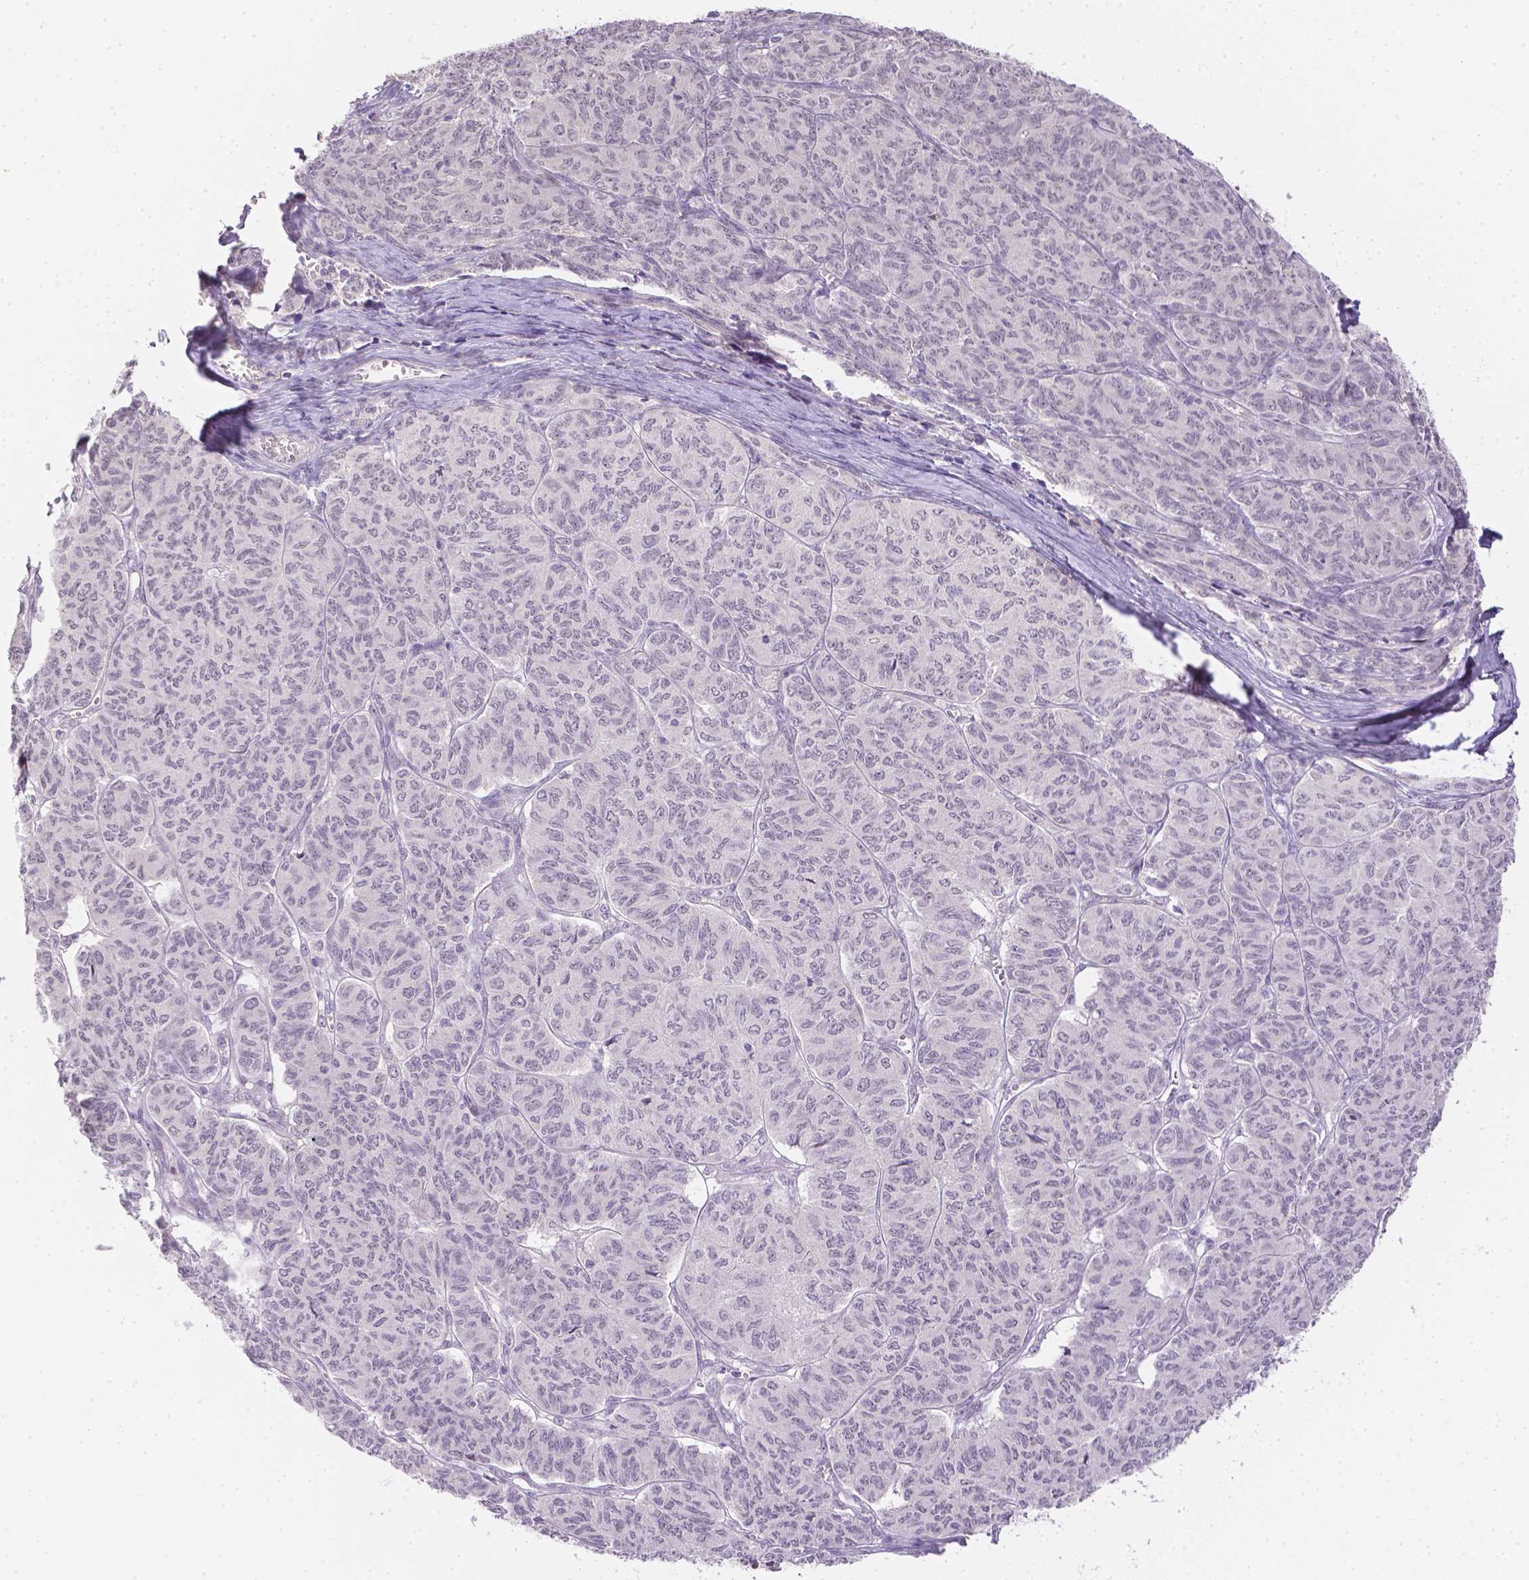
{"staining": {"intensity": "negative", "quantity": "none", "location": "none"}, "tissue": "ovarian cancer", "cell_type": "Tumor cells", "image_type": "cancer", "snomed": [{"axis": "morphology", "description": "Carcinoma, endometroid"}, {"axis": "topography", "description": "Ovary"}], "caption": "Micrograph shows no protein expression in tumor cells of endometroid carcinoma (ovarian) tissue.", "gene": "ZNF280B", "patient": {"sex": "female", "age": 80}}